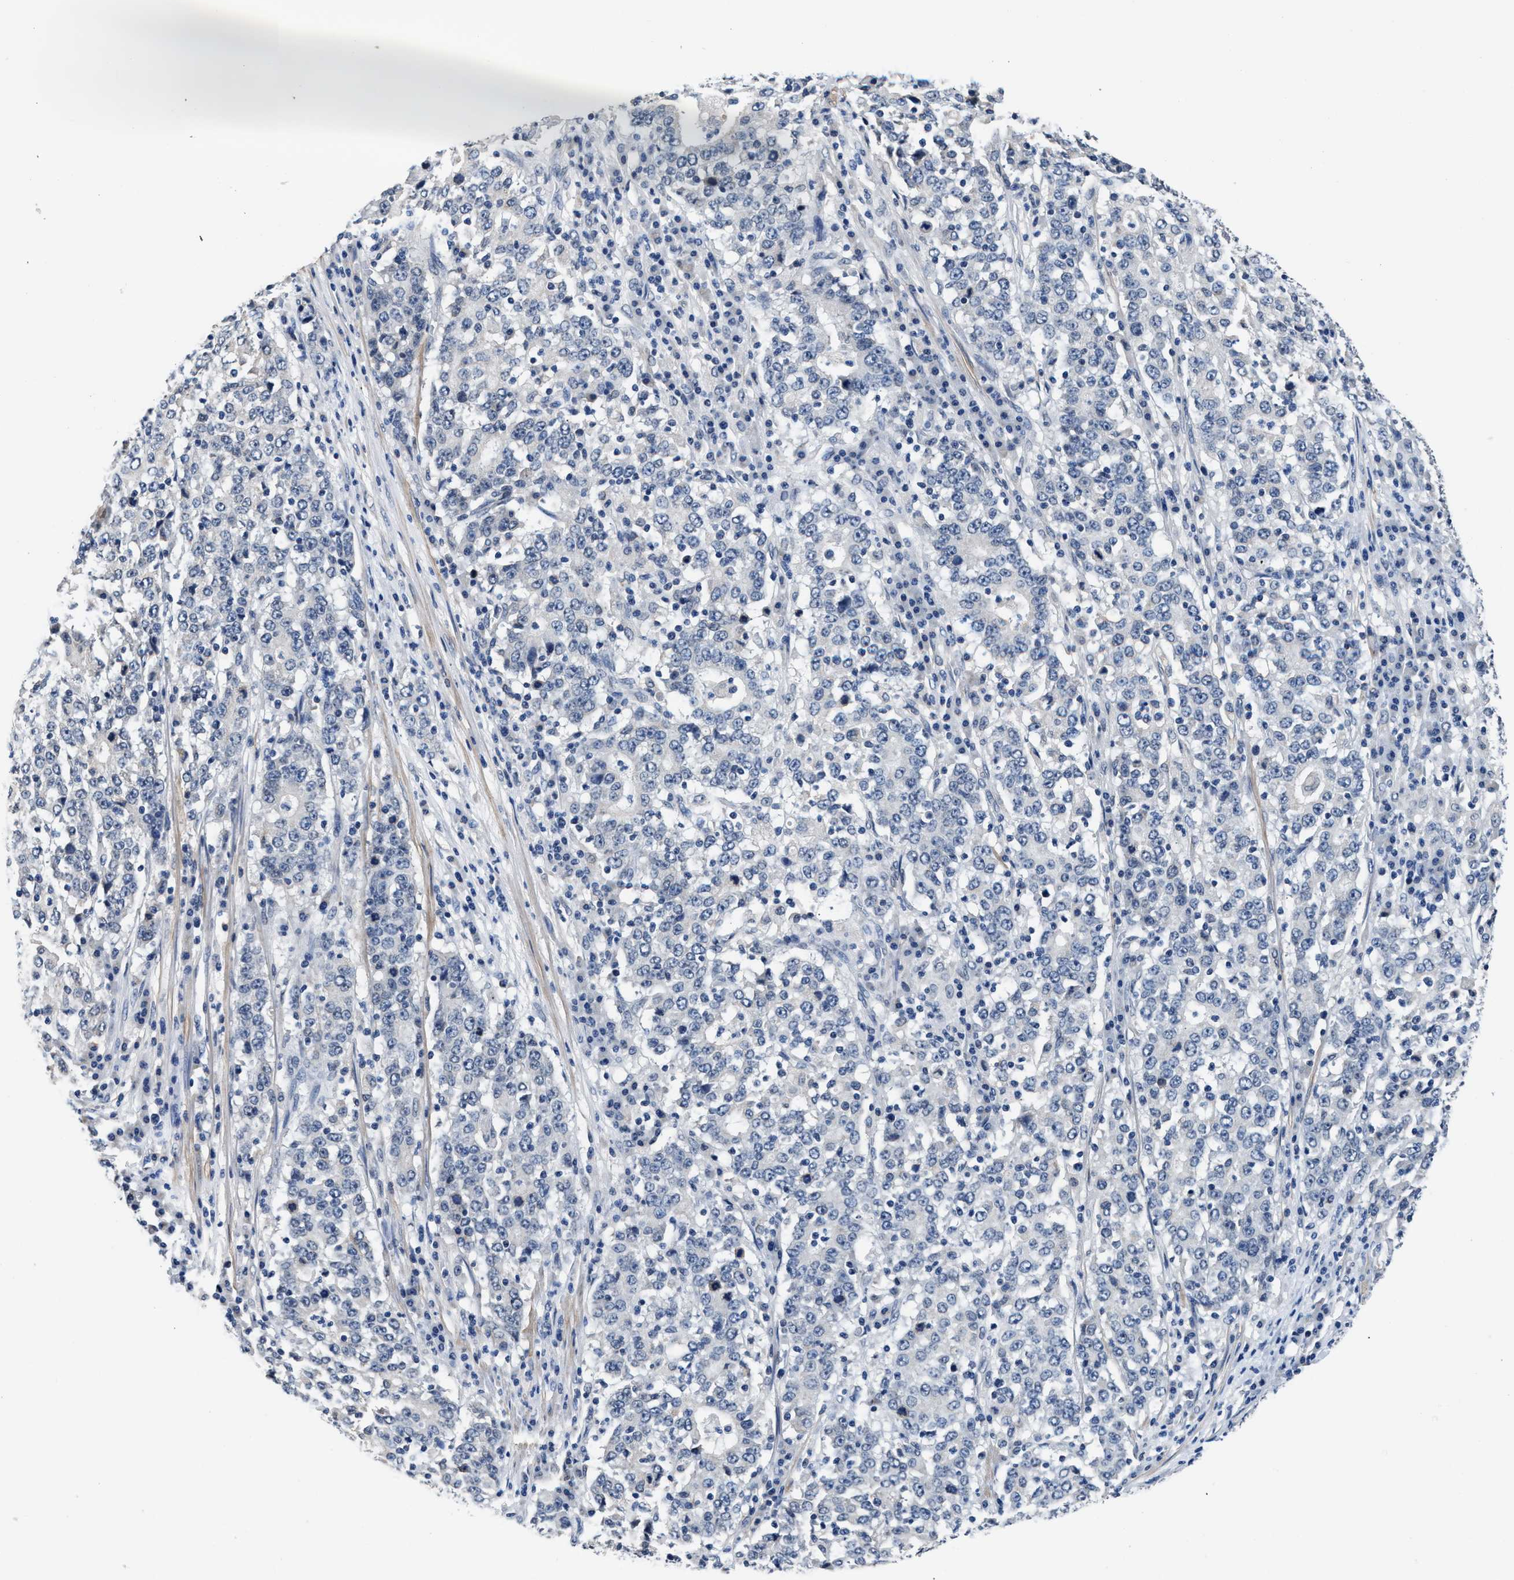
{"staining": {"intensity": "negative", "quantity": "none", "location": "none"}, "tissue": "stomach cancer", "cell_type": "Tumor cells", "image_type": "cancer", "snomed": [{"axis": "morphology", "description": "Adenocarcinoma, NOS"}, {"axis": "topography", "description": "Stomach"}], "caption": "This photomicrograph is of stomach adenocarcinoma stained with immunohistochemistry (IHC) to label a protein in brown with the nuclei are counter-stained blue. There is no positivity in tumor cells.", "gene": "MYH3", "patient": {"sex": "male", "age": 59}}